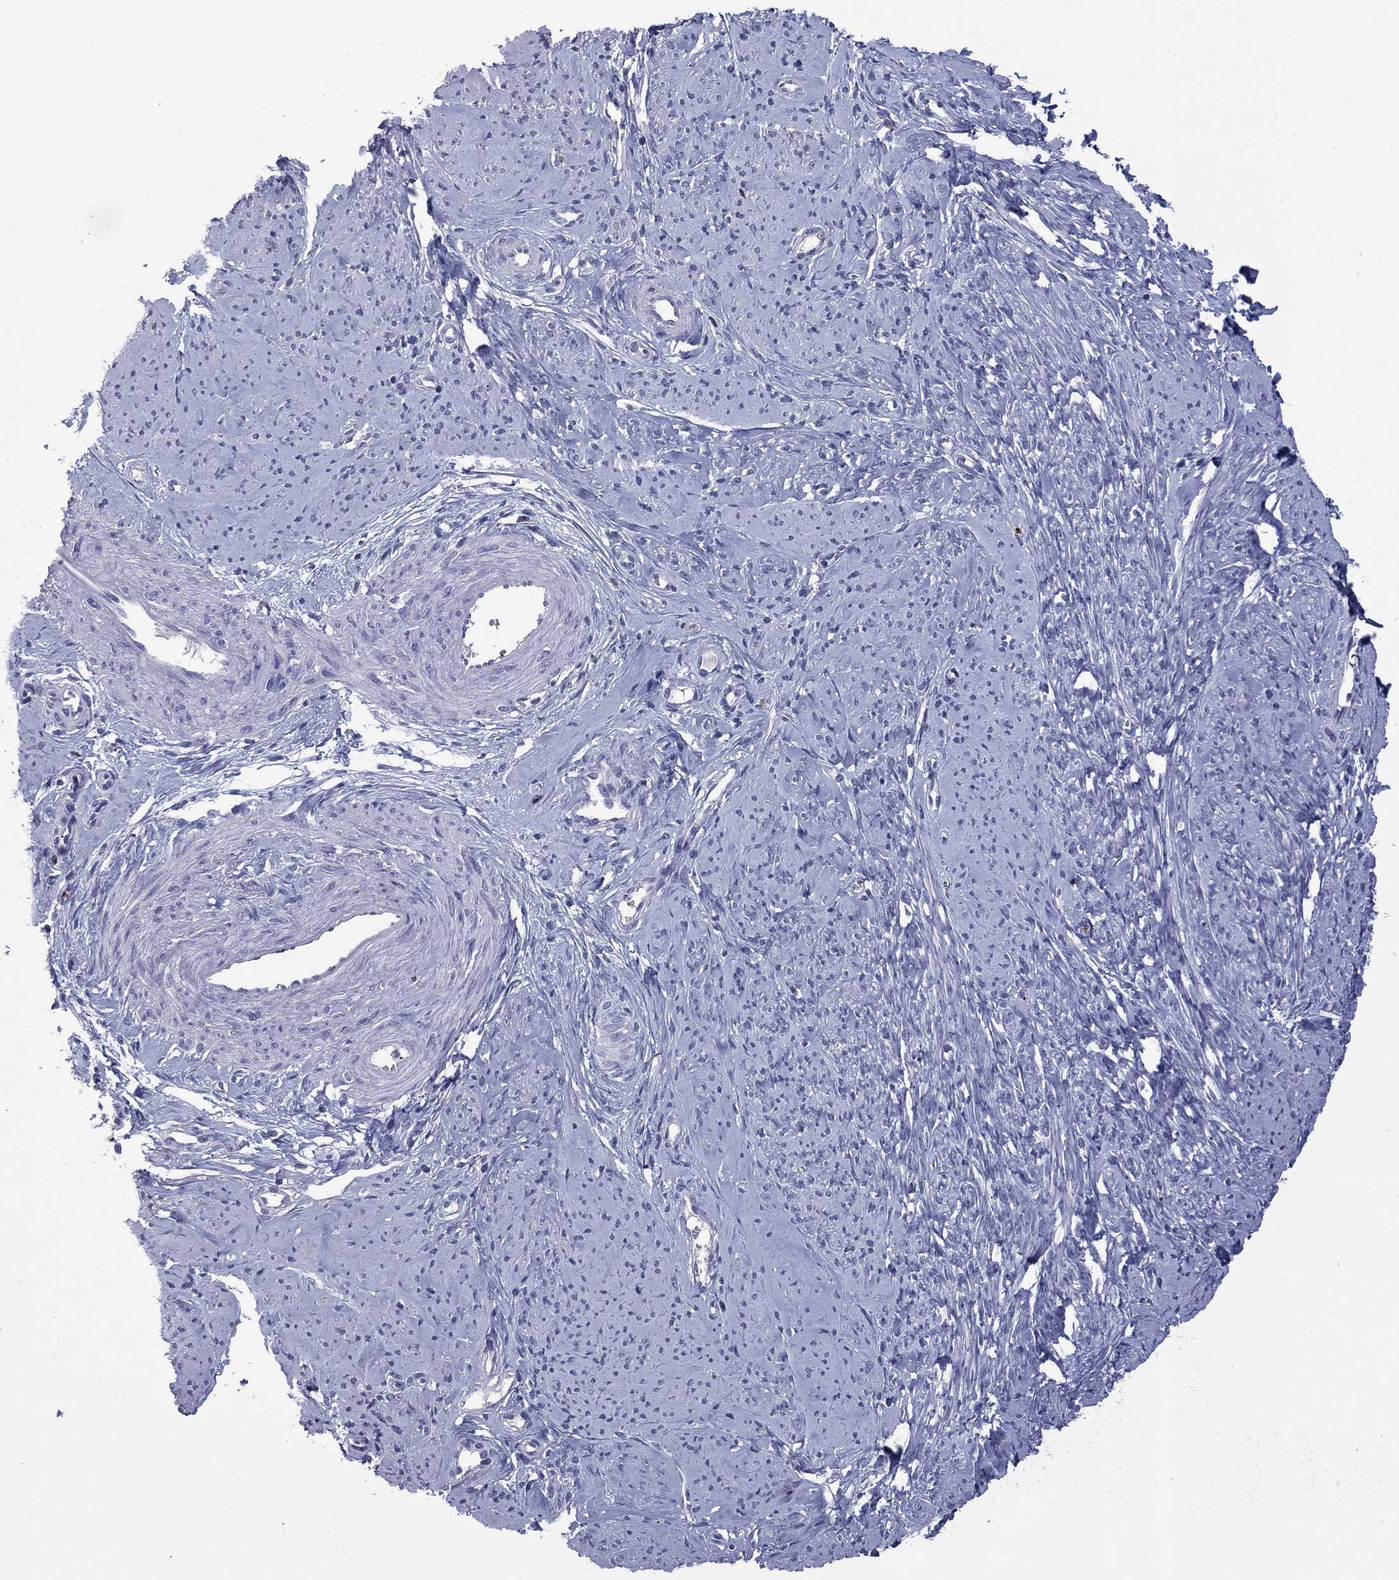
{"staining": {"intensity": "negative", "quantity": "none", "location": "none"}, "tissue": "smooth muscle", "cell_type": "Smooth muscle cells", "image_type": "normal", "snomed": [{"axis": "morphology", "description": "Normal tissue, NOS"}, {"axis": "topography", "description": "Smooth muscle"}], "caption": "Immunohistochemistry of benign human smooth muscle displays no staining in smooth muscle cells. (Immunohistochemistry, brightfield microscopy, high magnification).", "gene": "PLEK", "patient": {"sex": "female", "age": 48}}